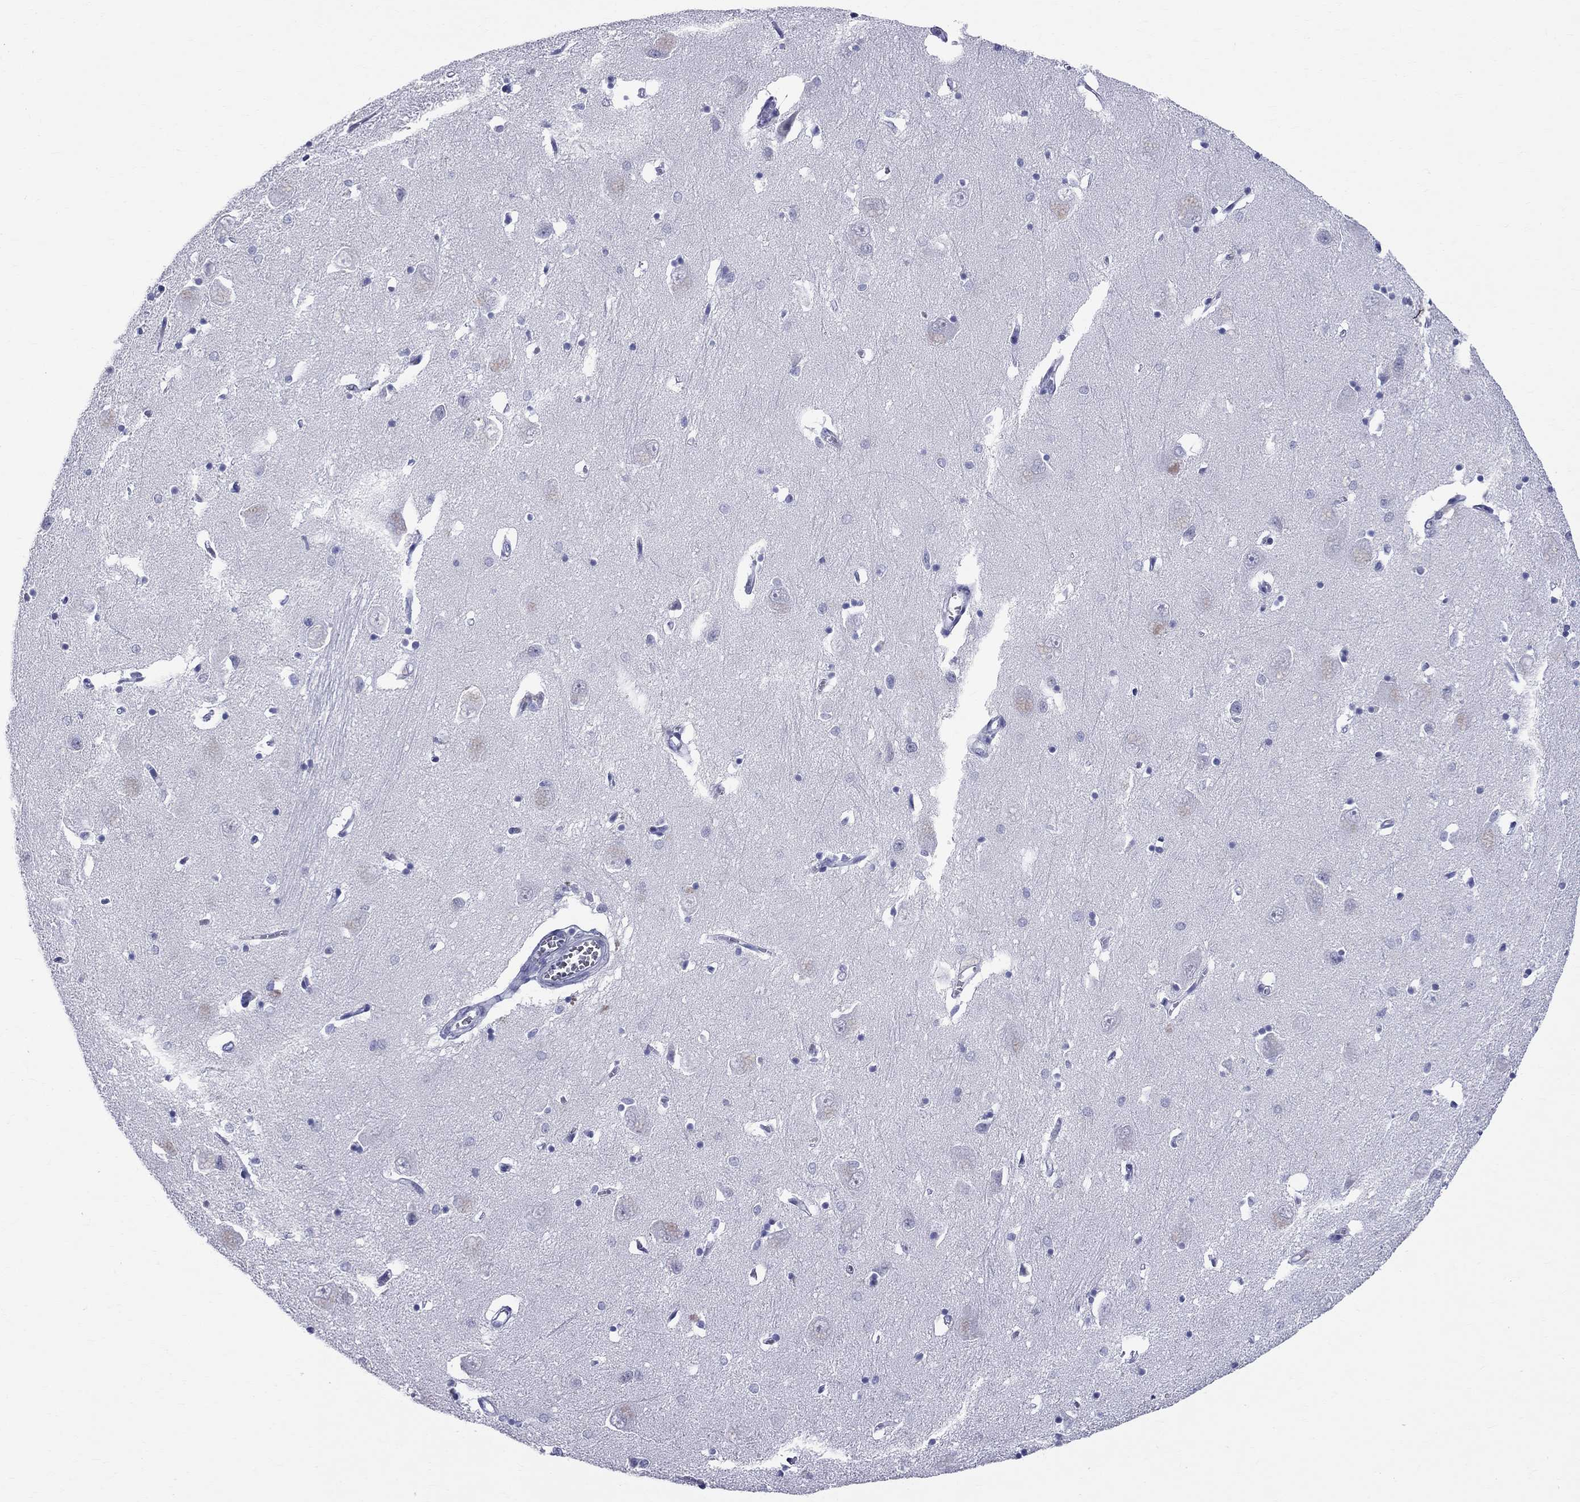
{"staining": {"intensity": "negative", "quantity": "none", "location": "none"}, "tissue": "caudate", "cell_type": "Glial cells", "image_type": "normal", "snomed": [{"axis": "morphology", "description": "Normal tissue, NOS"}, {"axis": "topography", "description": "Lateral ventricle wall"}], "caption": "Immunohistochemistry (IHC) photomicrograph of benign caudate stained for a protein (brown), which reveals no positivity in glial cells.", "gene": "CEP43", "patient": {"sex": "male", "age": 54}}